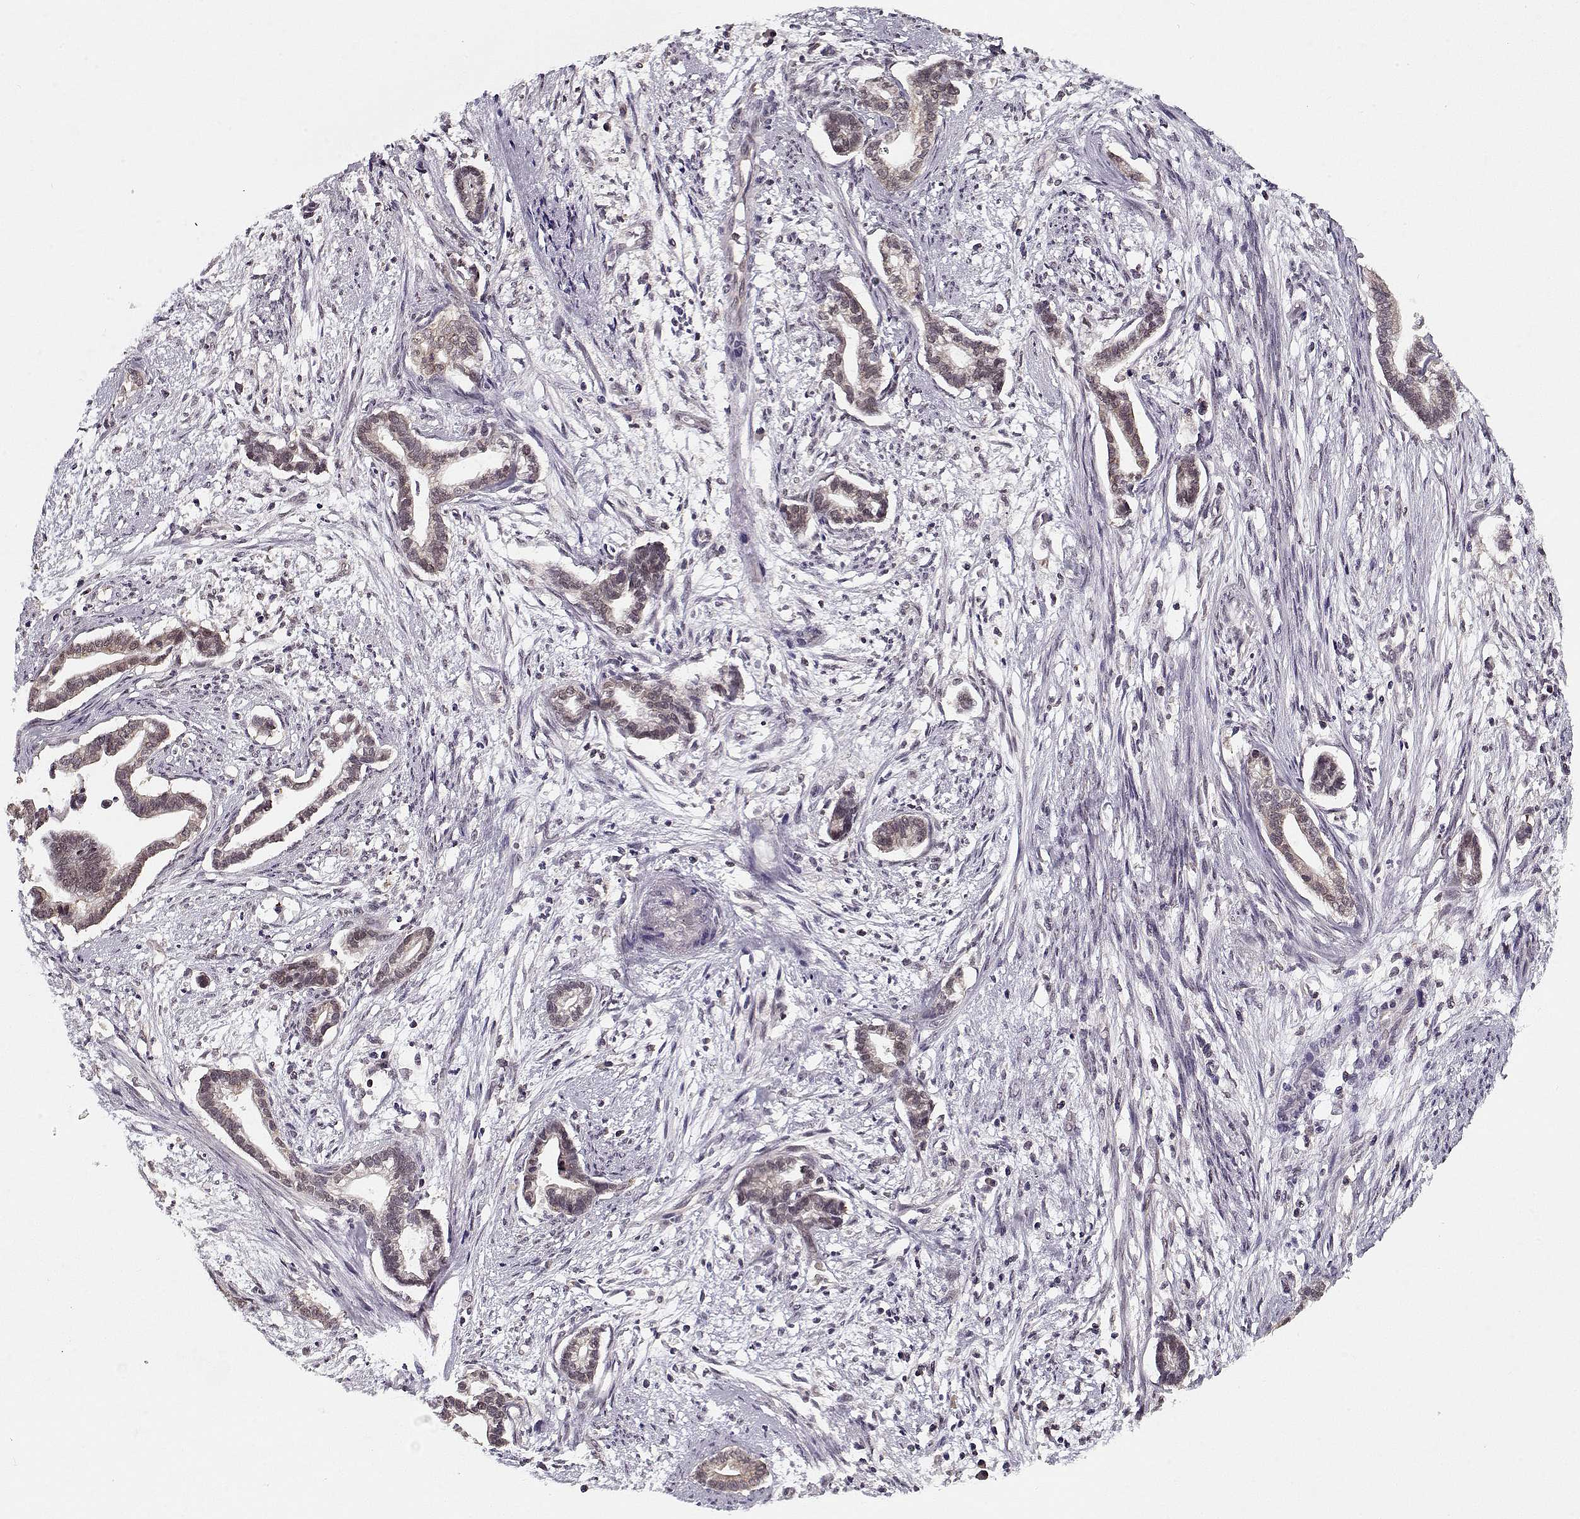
{"staining": {"intensity": "negative", "quantity": "none", "location": "none"}, "tissue": "cervical cancer", "cell_type": "Tumor cells", "image_type": "cancer", "snomed": [{"axis": "morphology", "description": "Adenocarcinoma, NOS"}, {"axis": "topography", "description": "Cervix"}], "caption": "DAB (3,3'-diaminobenzidine) immunohistochemical staining of cervical cancer reveals no significant staining in tumor cells.", "gene": "TESPA1", "patient": {"sex": "female", "age": 62}}